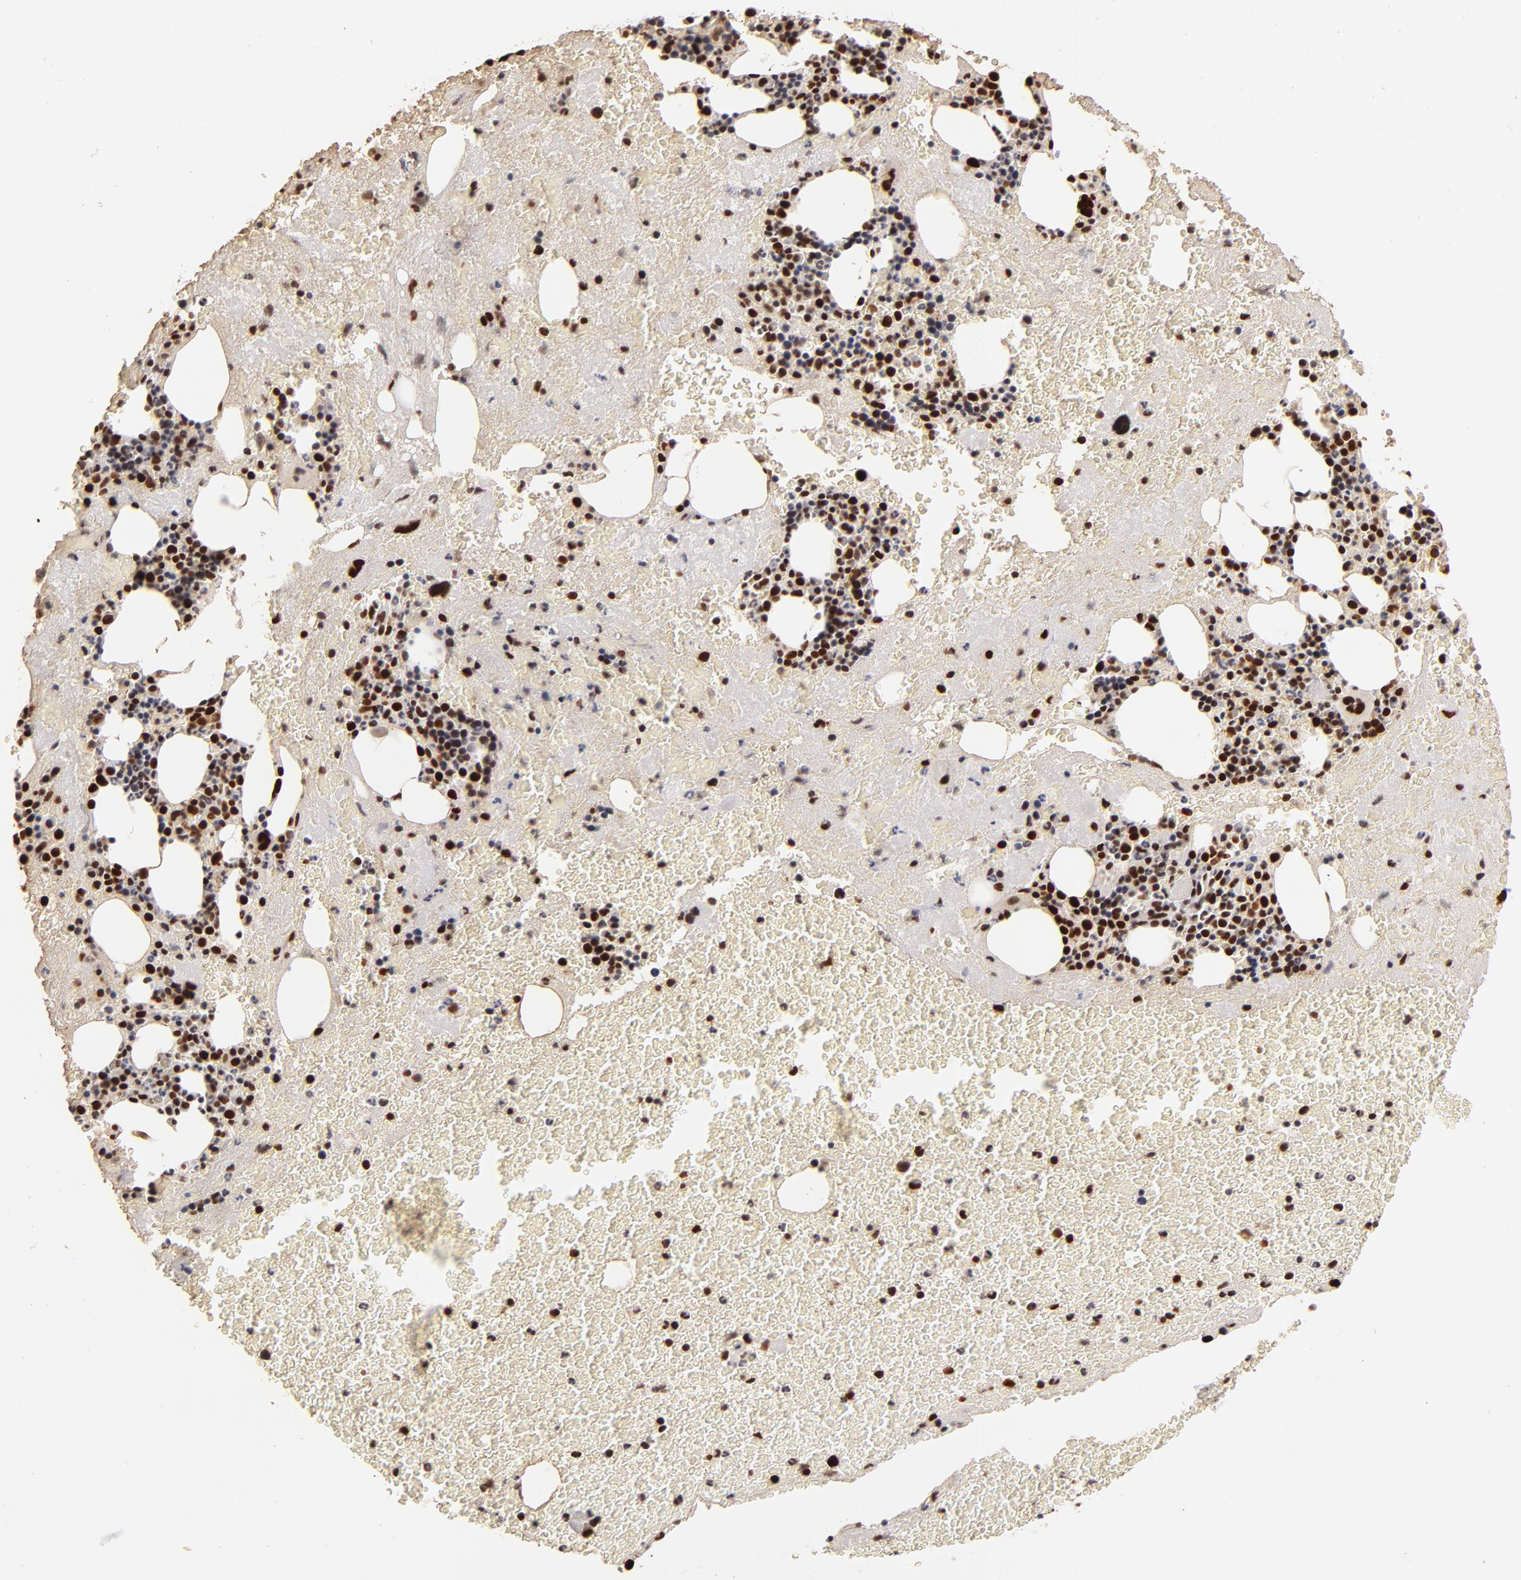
{"staining": {"intensity": "strong", "quantity": ">75%", "location": "nuclear"}, "tissue": "bone marrow", "cell_type": "Hematopoietic cells", "image_type": "normal", "snomed": [{"axis": "morphology", "description": "Normal tissue, NOS"}, {"axis": "topography", "description": "Bone marrow"}], "caption": "An IHC image of benign tissue is shown. Protein staining in brown shows strong nuclear positivity in bone marrow within hematopoietic cells. Nuclei are stained in blue.", "gene": "ZNF146", "patient": {"sex": "male", "age": 76}}